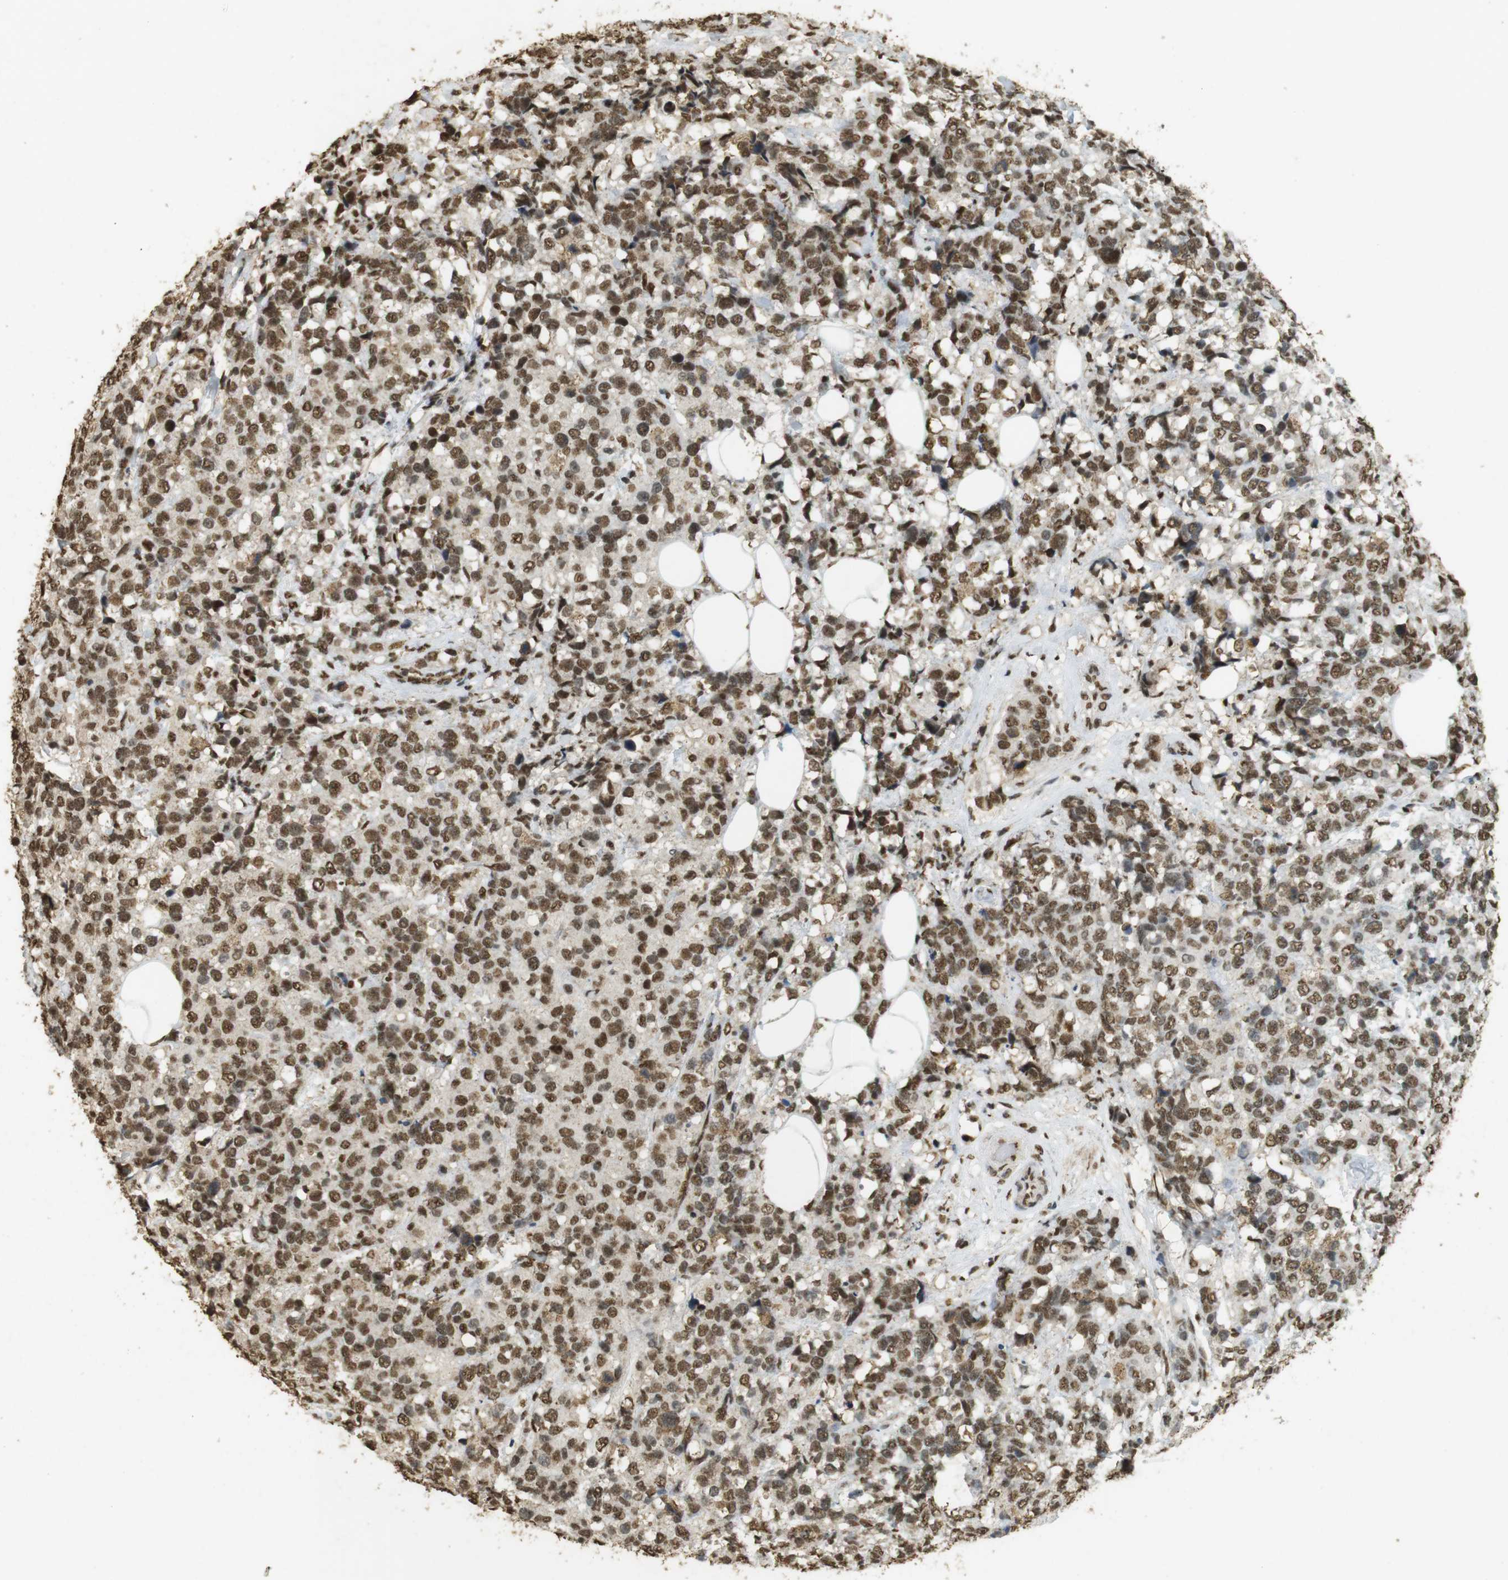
{"staining": {"intensity": "moderate", "quantity": ">75%", "location": "nuclear"}, "tissue": "breast cancer", "cell_type": "Tumor cells", "image_type": "cancer", "snomed": [{"axis": "morphology", "description": "Lobular carcinoma"}, {"axis": "topography", "description": "Breast"}], "caption": "Immunohistochemistry (IHC) of human breast cancer reveals medium levels of moderate nuclear staining in approximately >75% of tumor cells.", "gene": "GATA4", "patient": {"sex": "female", "age": 59}}